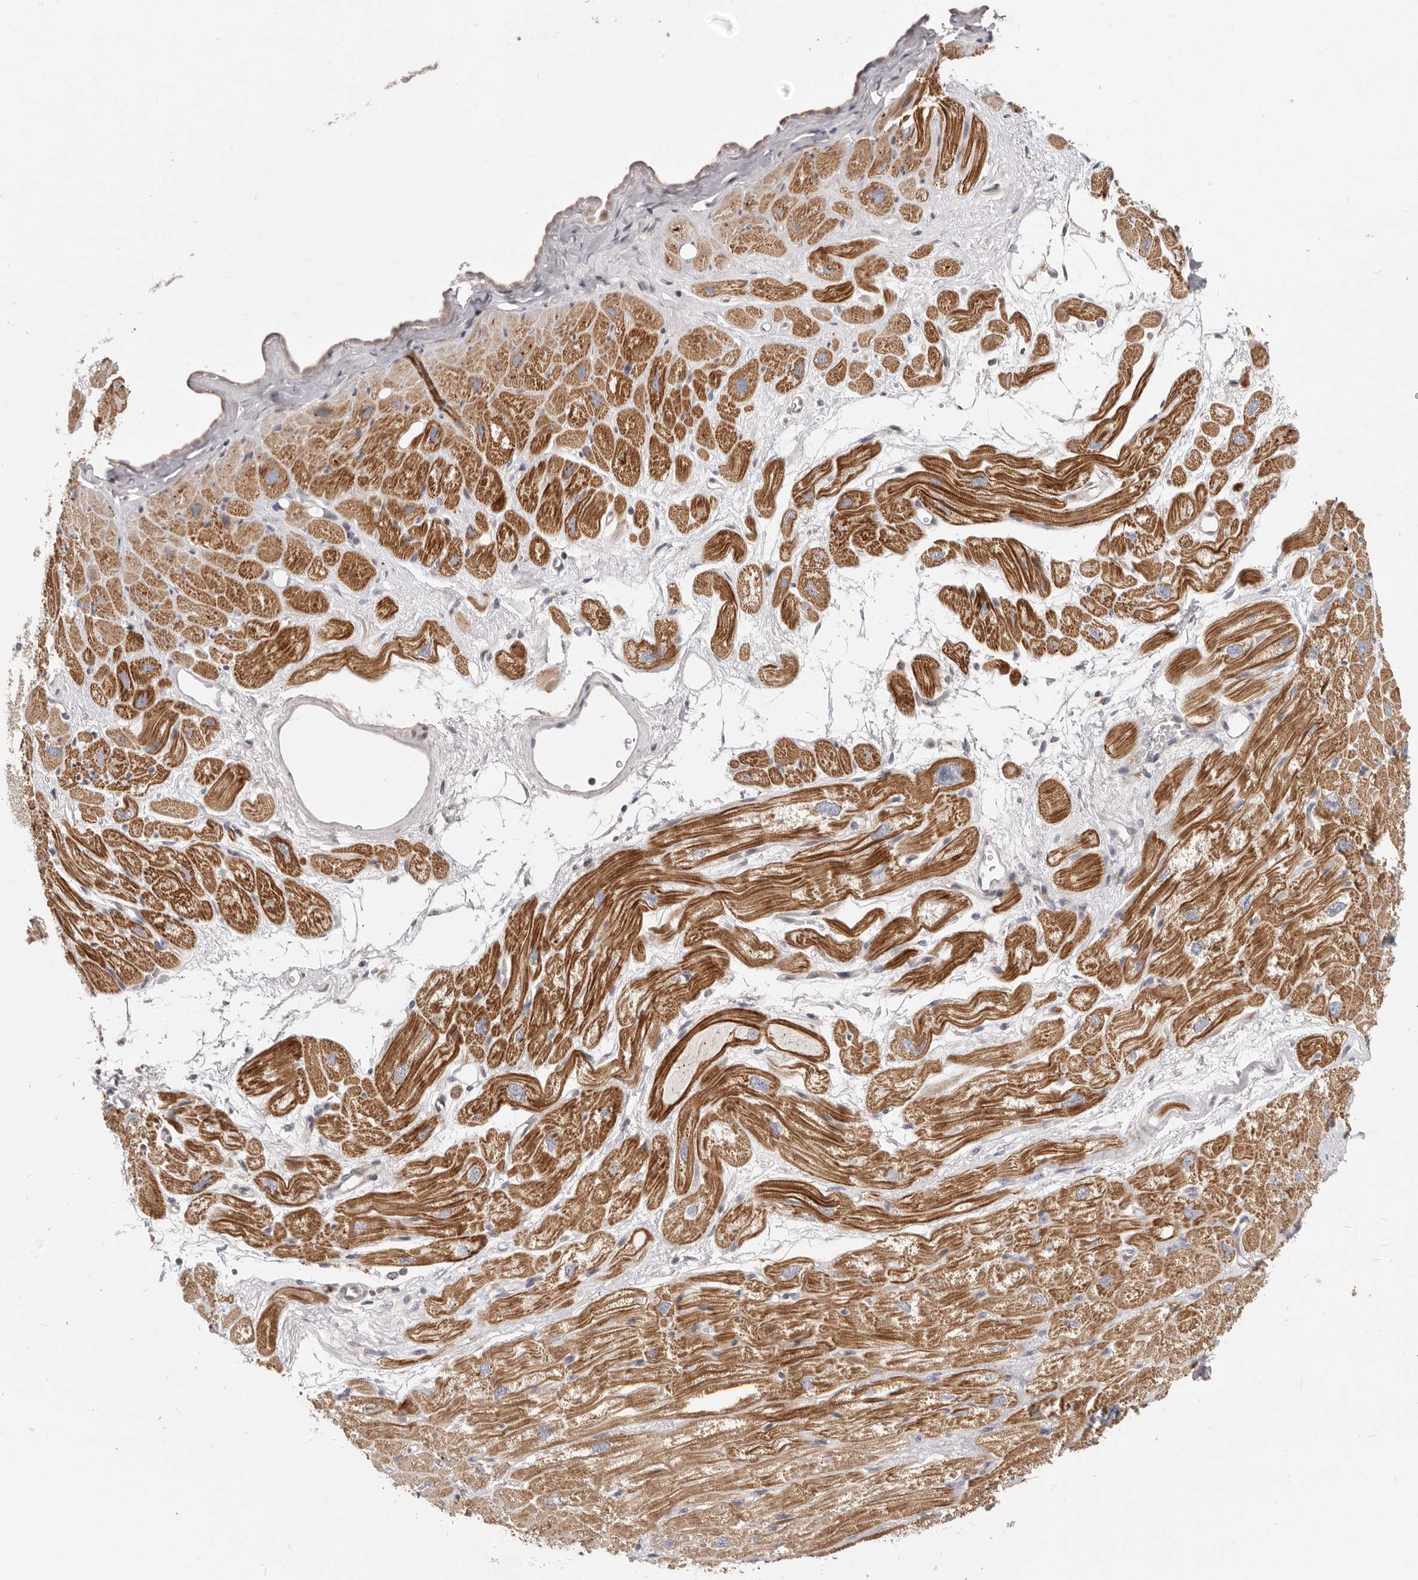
{"staining": {"intensity": "strong", "quantity": ">75%", "location": "cytoplasmic/membranous,nuclear"}, "tissue": "heart muscle", "cell_type": "Cardiomyocytes", "image_type": "normal", "snomed": [{"axis": "morphology", "description": "Normal tissue, NOS"}, {"axis": "topography", "description": "Heart"}], "caption": "Immunohistochemical staining of benign human heart muscle demonstrates >75% levels of strong cytoplasmic/membranous,nuclear protein expression in about >75% of cardiomyocytes.", "gene": "TOR3A", "patient": {"sex": "male", "age": 50}}